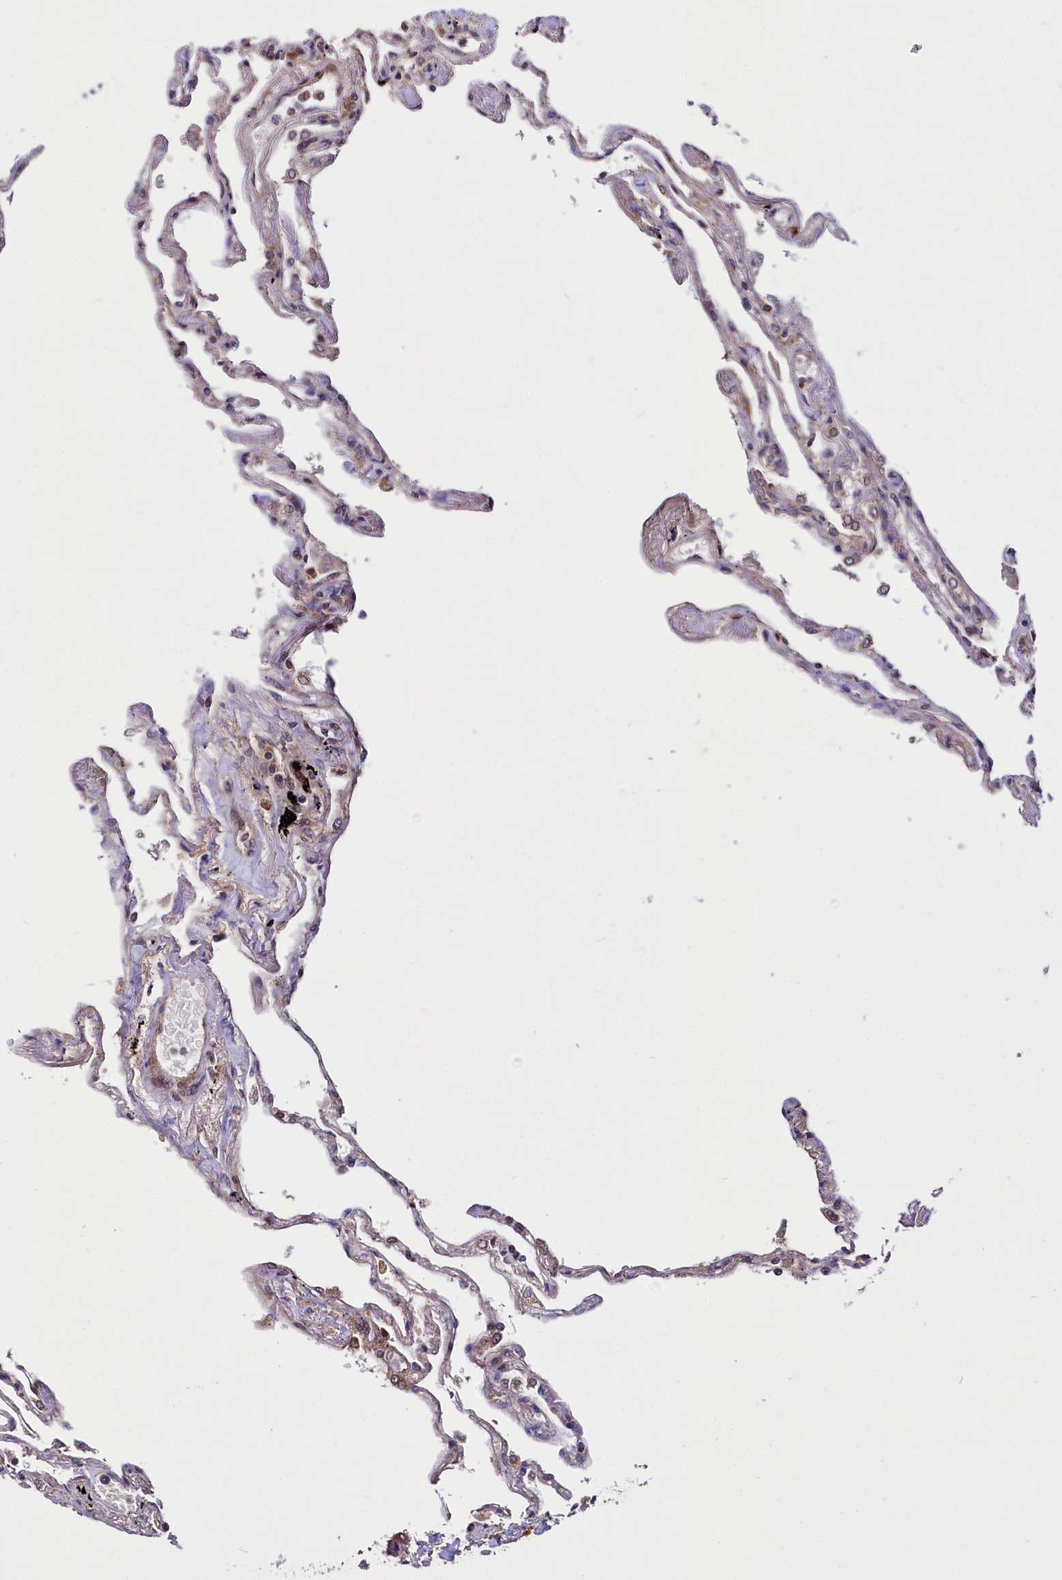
{"staining": {"intensity": "moderate", "quantity": "25%-75%", "location": "cytoplasmic/membranous,nuclear"}, "tissue": "lung", "cell_type": "Alveolar cells", "image_type": "normal", "snomed": [{"axis": "morphology", "description": "Normal tissue, NOS"}, {"axis": "topography", "description": "Lung"}], "caption": "This histopathology image exhibits immunohistochemistry (IHC) staining of benign lung, with medium moderate cytoplasmic/membranous,nuclear positivity in approximately 25%-75% of alveolar cells.", "gene": "UBE3A", "patient": {"sex": "female", "age": 67}}